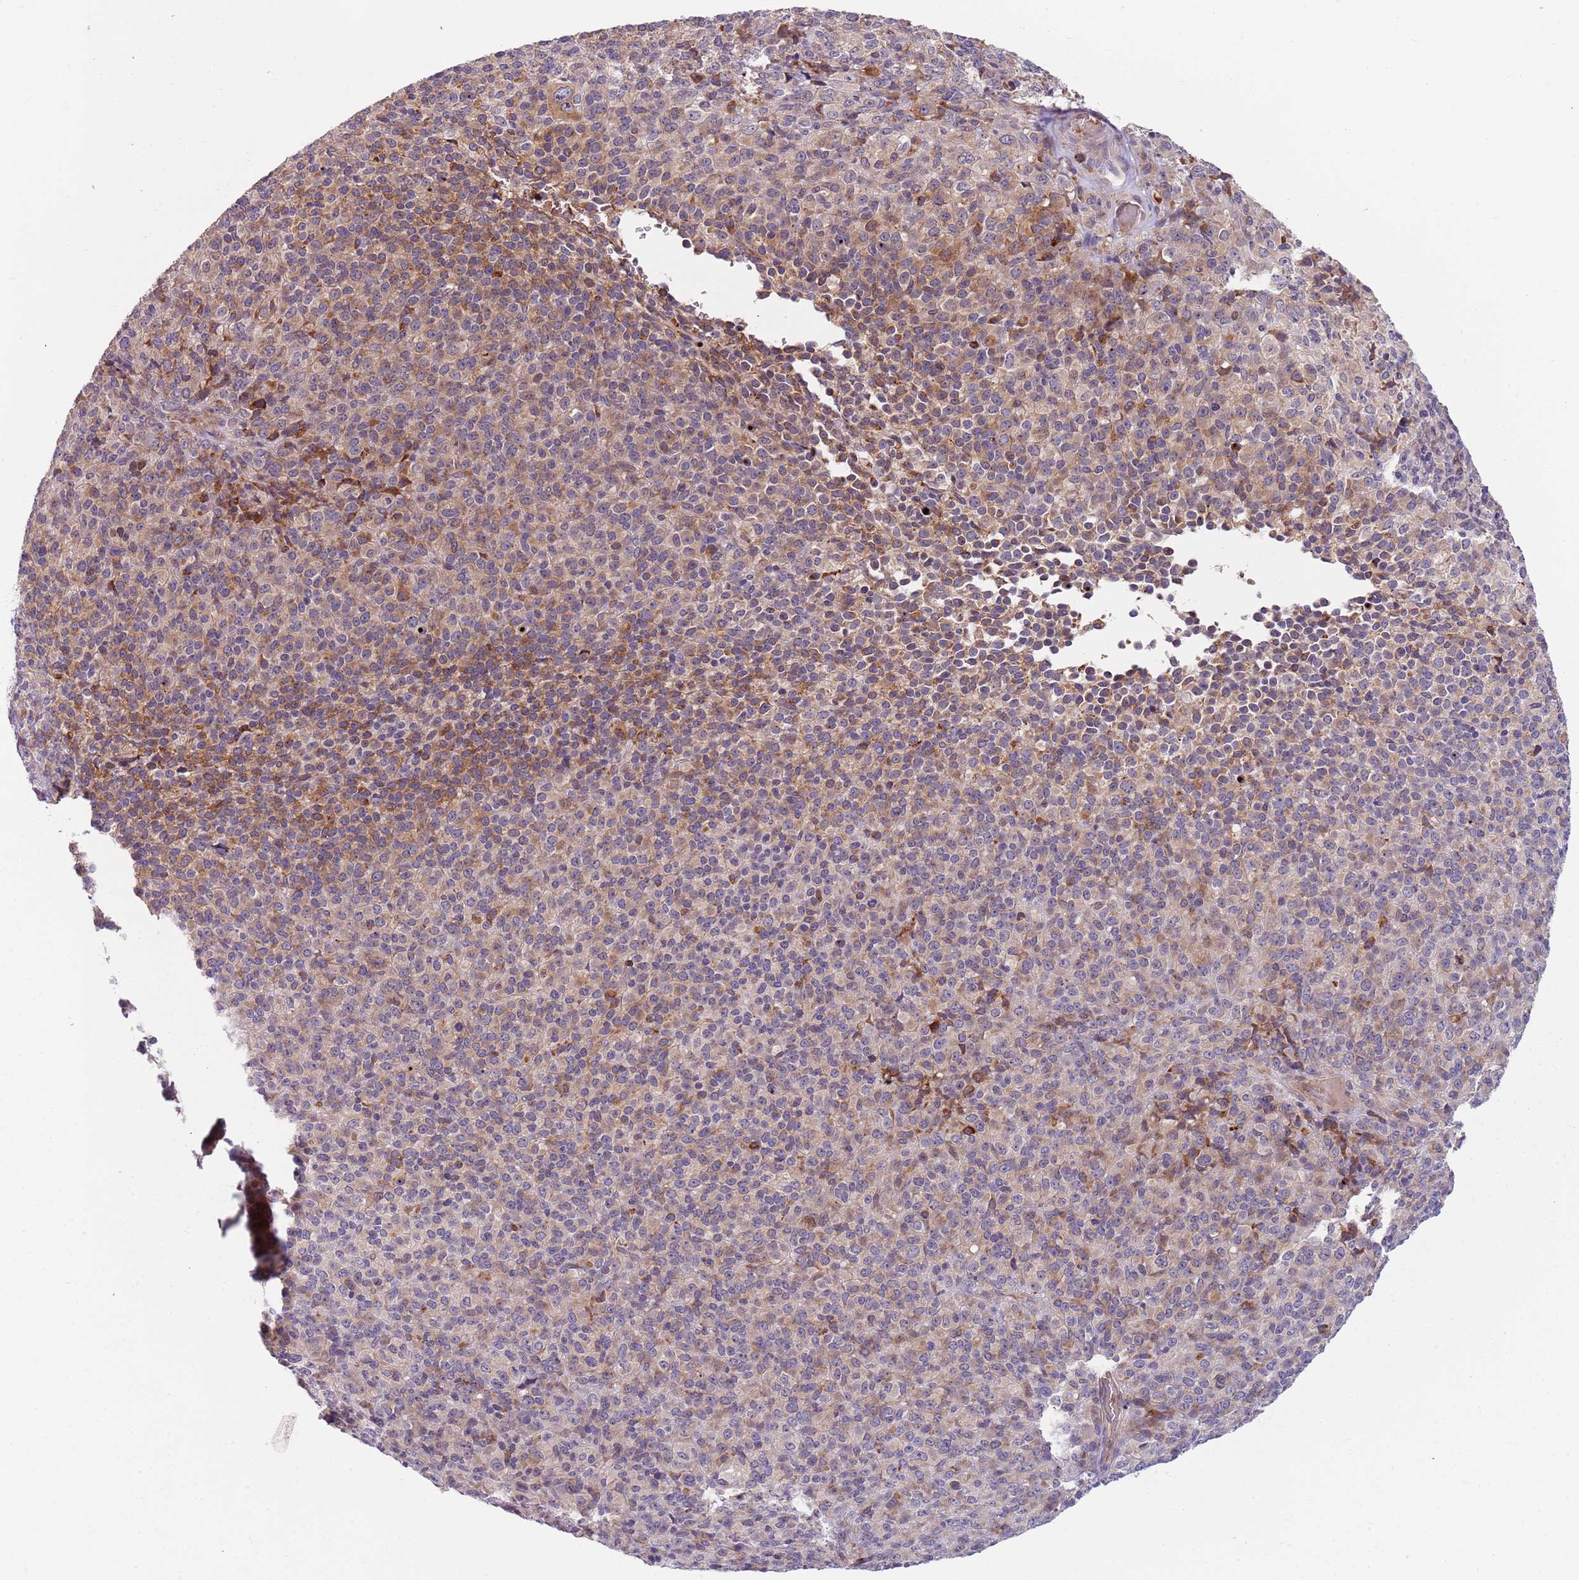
{"staining": {"intensity": "moderate", "quantity": "<25%", "location": "cytoplasmic/membranous"}, "tissue": "melanoma", "cell_type": "Tumor cells", "image_type": "cancer", "snomed": [{"axis": "morphology", "description": "Malignant melanoma, Metastatic site"}, {"axis": "topography", "description": "Brain"}], "caption": "A photomicrograph showing moderate cytoplasmic/membranous expression in approximately <25% of tumor cells in malignant melanoma (metastatic site), as visualized by brown immunohistochemical staining.", "gene": "VWCE", "patient": {"sex": "female", "age": 56}}